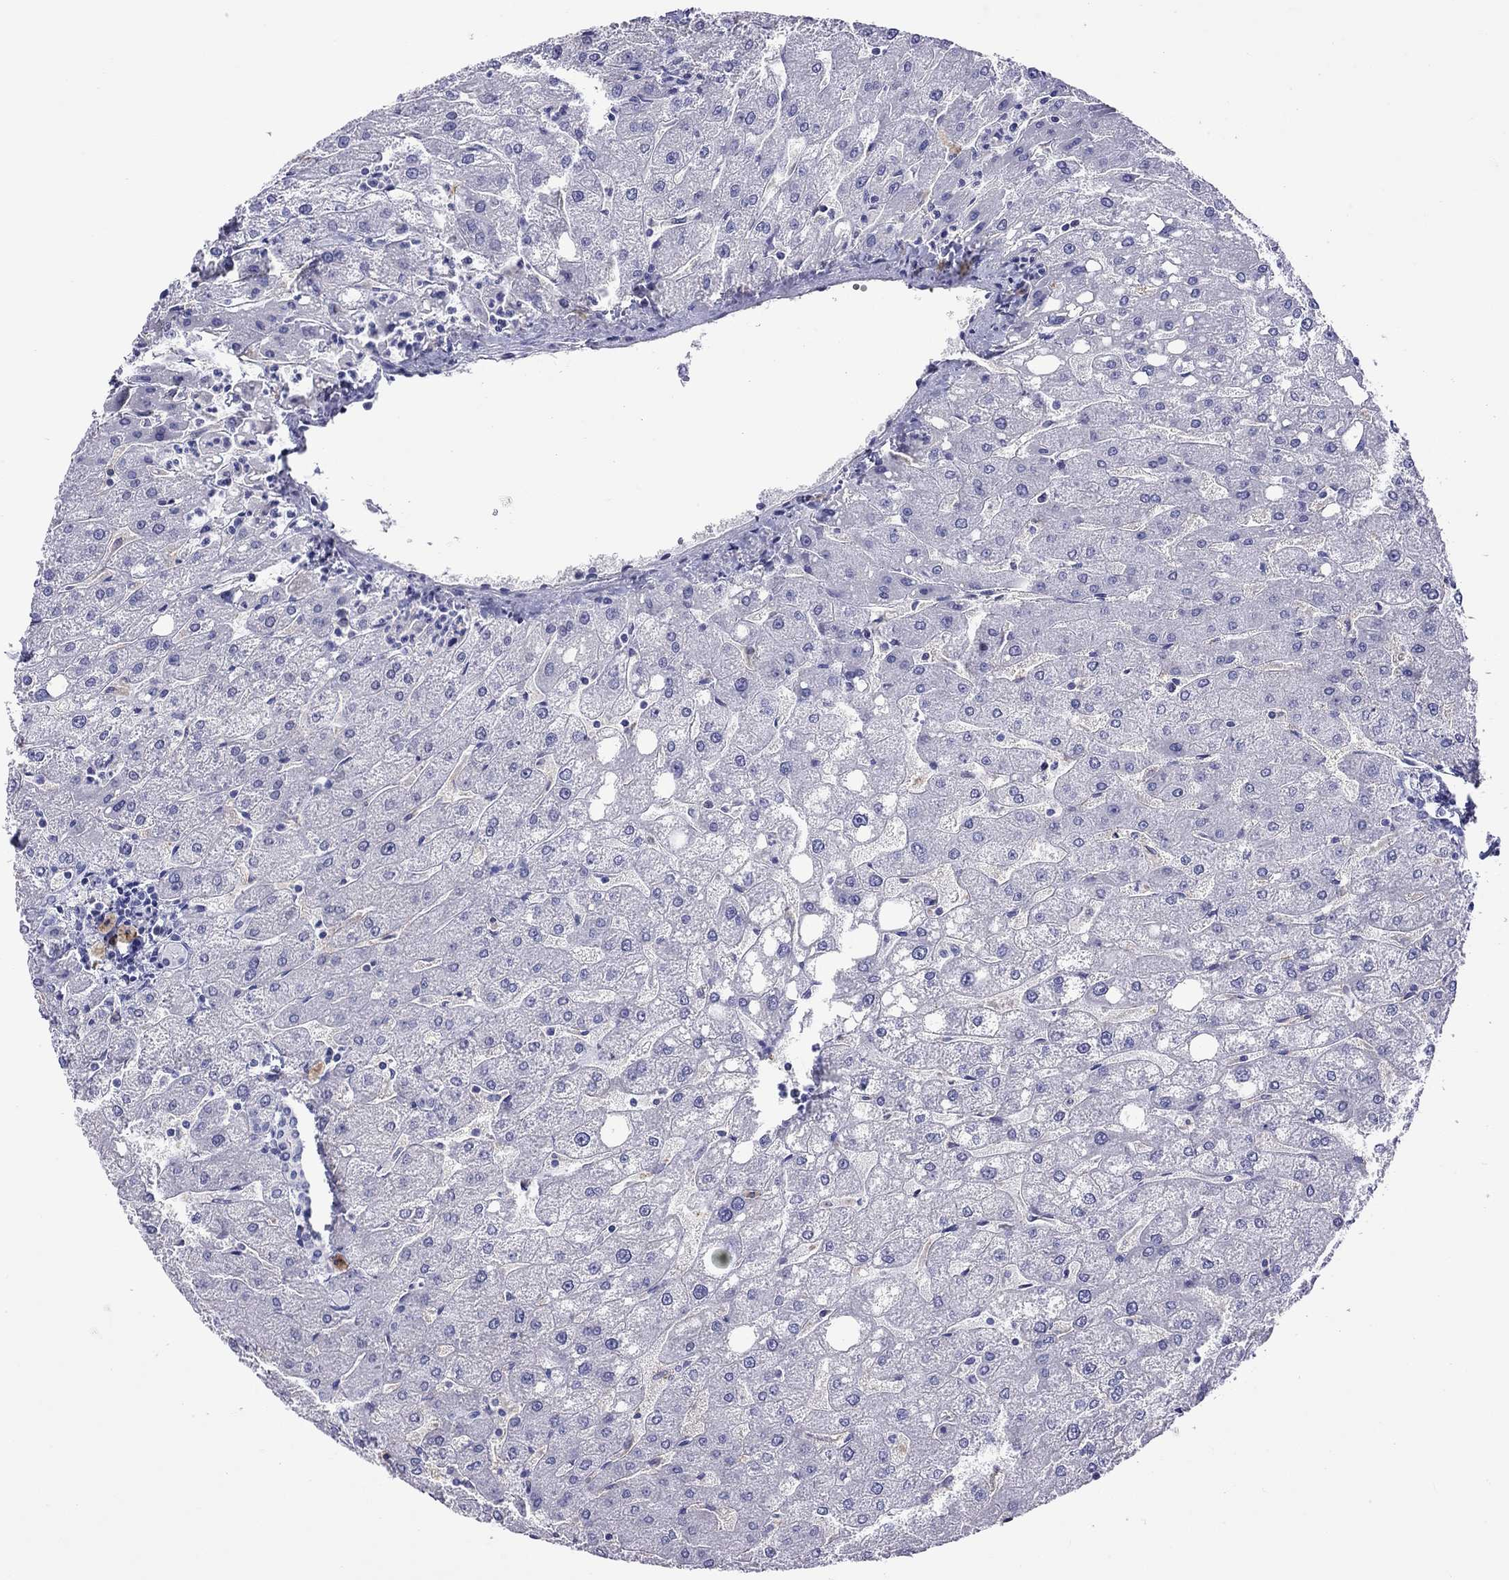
{"staining": {"intensity": "negative", "quantity": "none", "location": "none"}, "tissue": "liver", "cell_type": "Cholangiocytes", "image_type": "normal", "snomed": [{"axis": "morphology", "description": "Normal tissue, NOS"}, {"axis": "topography", "description": "Liver"}], "caption": "IHC of benign human liver demonstrates no expression in cholangiocytes.", "gene": "SLC30A8", "patient": {"sex": "male", "age": 67}}